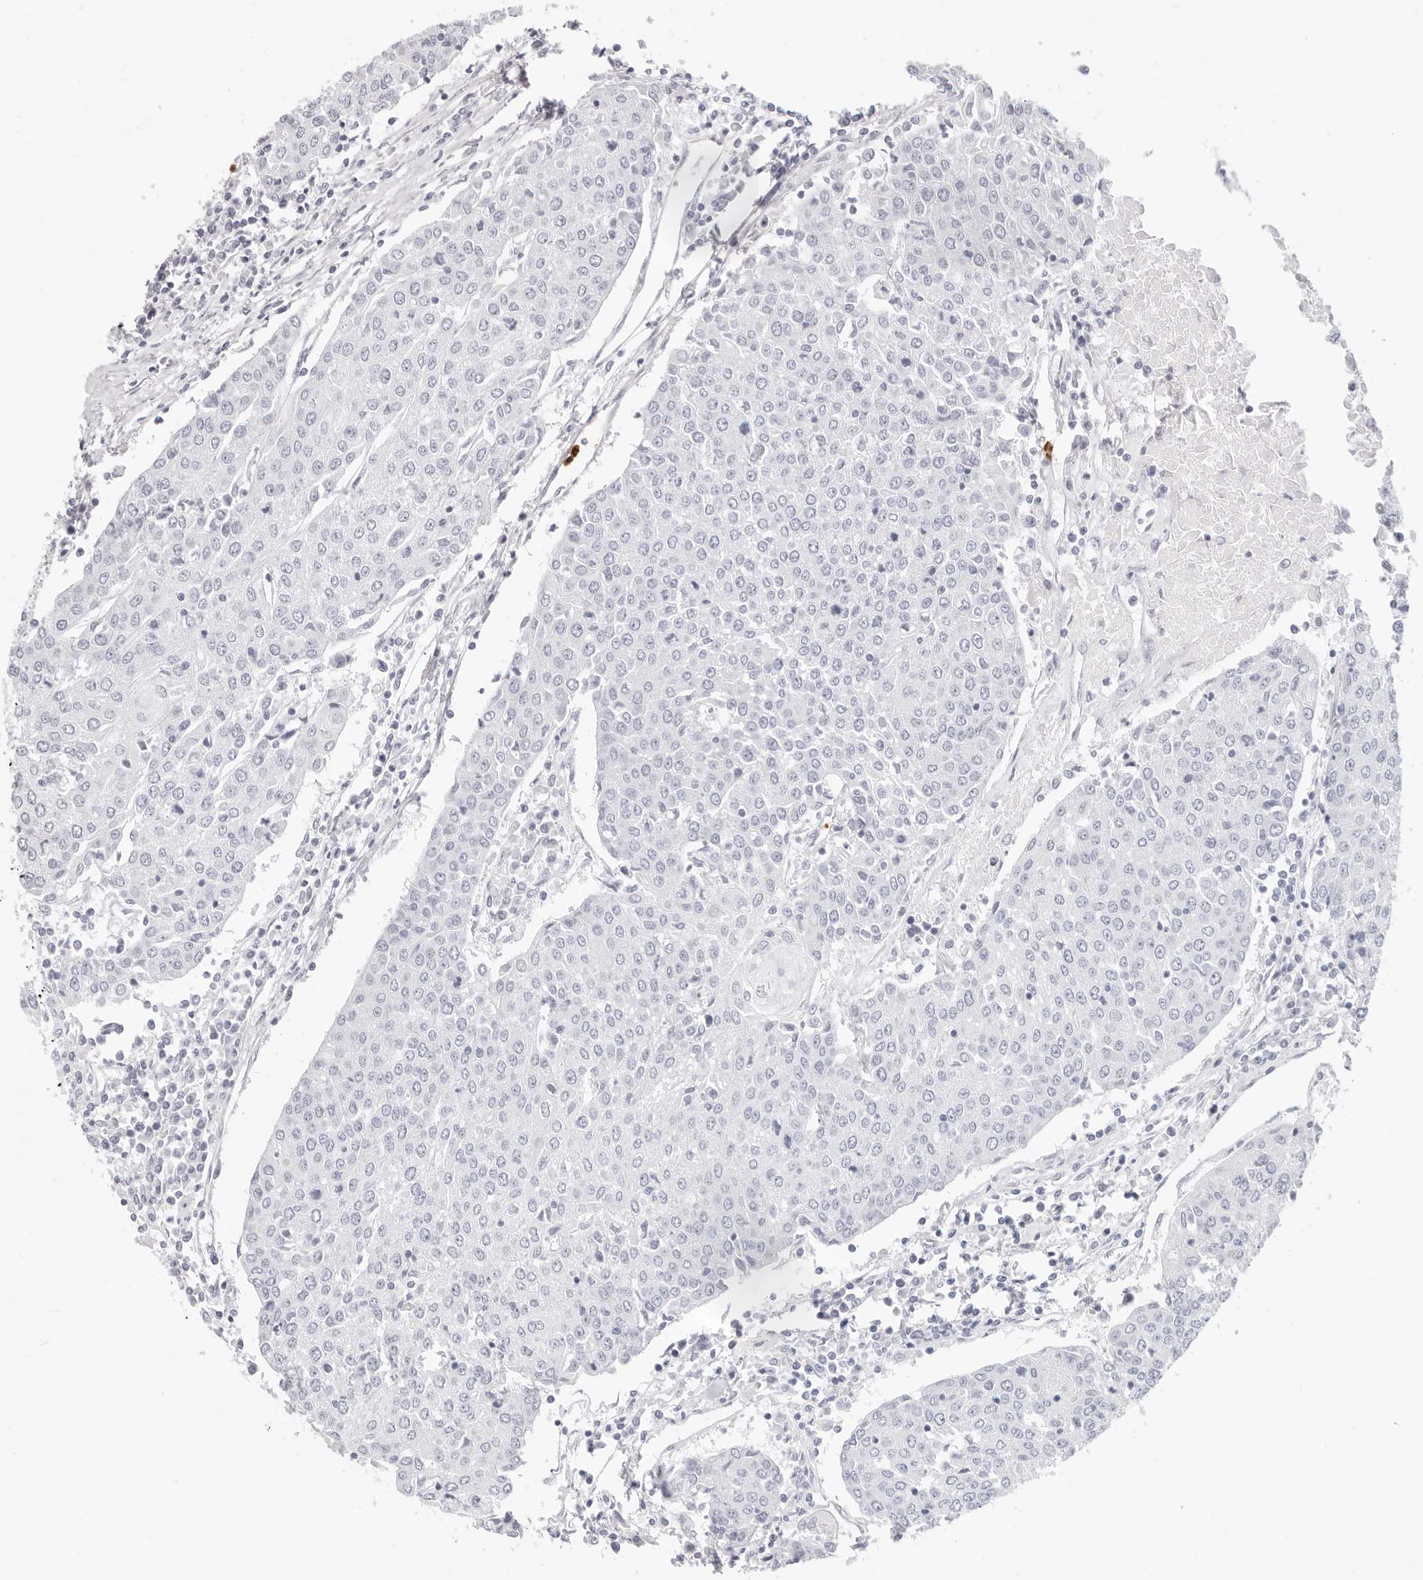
{"staining": {"intensity": "negative", "quantity": "none", "location": "none"}, "tissue": "urothelial cancer", "cell_type": "Tumor cells", "image_type": "cancer", "snomed": [{"axis": "morphology", "description": "Urothelial carcinoma, High grade"}, {"axis": "topography", "description": "Urinary bladder"}], "caption": "The photomicrograph exhibits no staining of tumor cells in high-grade urothelial carcinoma.", "gene": "CAMP", "patient": {"sex": "female", "age": 85}}